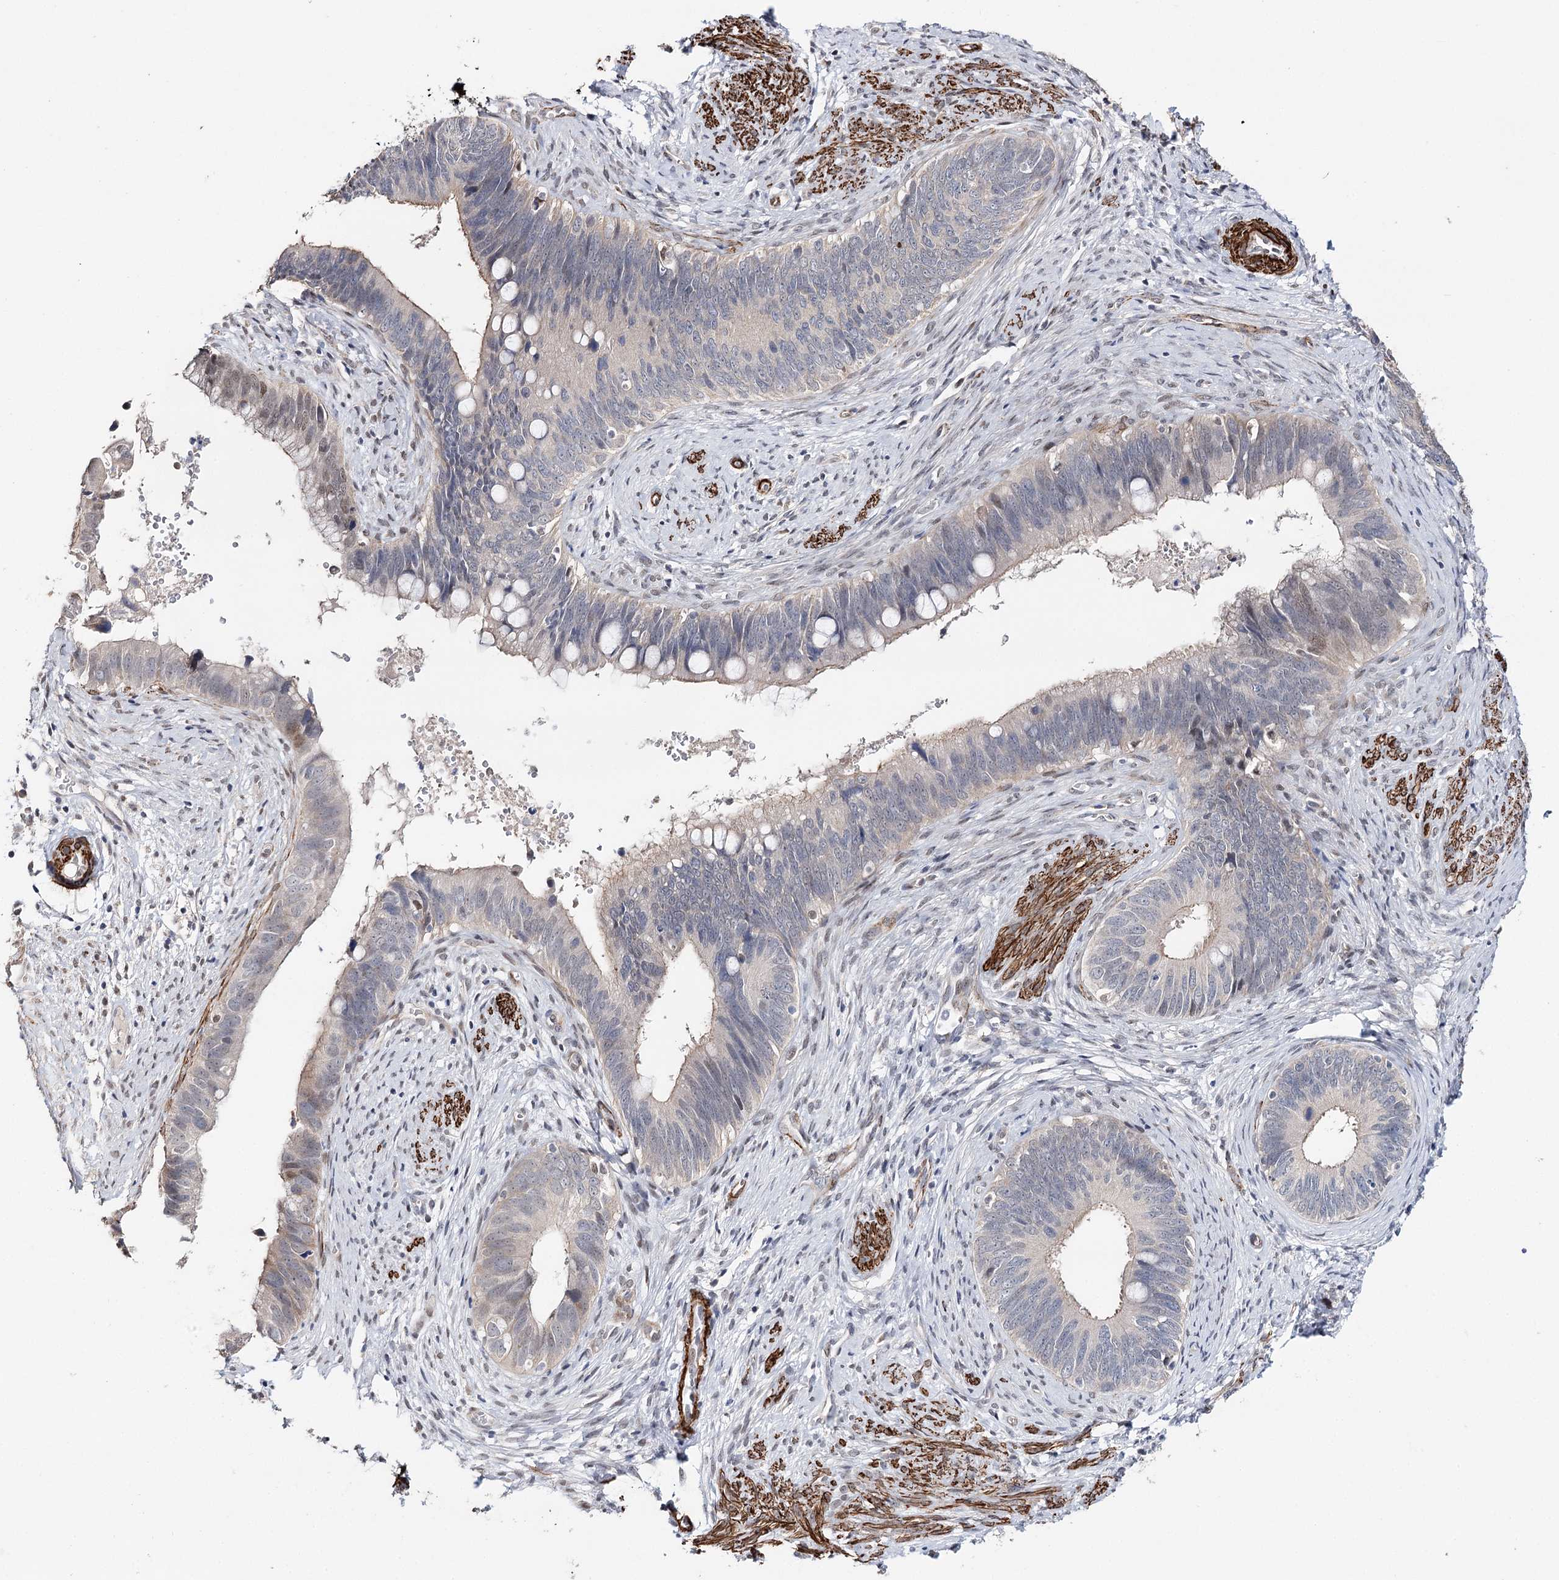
{"staining": {"intensity": "negative", "quantity": "none", "location": "none"}, "tissue": "cervical cancer", "cell_type": "Tumor cells", "image_type": "cancer", "snomed": [{"axis": "morphology", "description": "Adenocarcinoma, NOS"}, {"axis": "topography", "description": "Cervix"}], "caption": "Immunohistochemistry (IHC) image of human cervical cancer (adenocarcinoma) stained for a protein (brown), which reveals no expression in tumor cells. Brightfield microscopy of immunohistochemistry stained with DAB (brown) and hematoxylin (blue), captured at high magnification.", "gene": "CFAP46", "patient": {"sex": "female", "age": 42}}